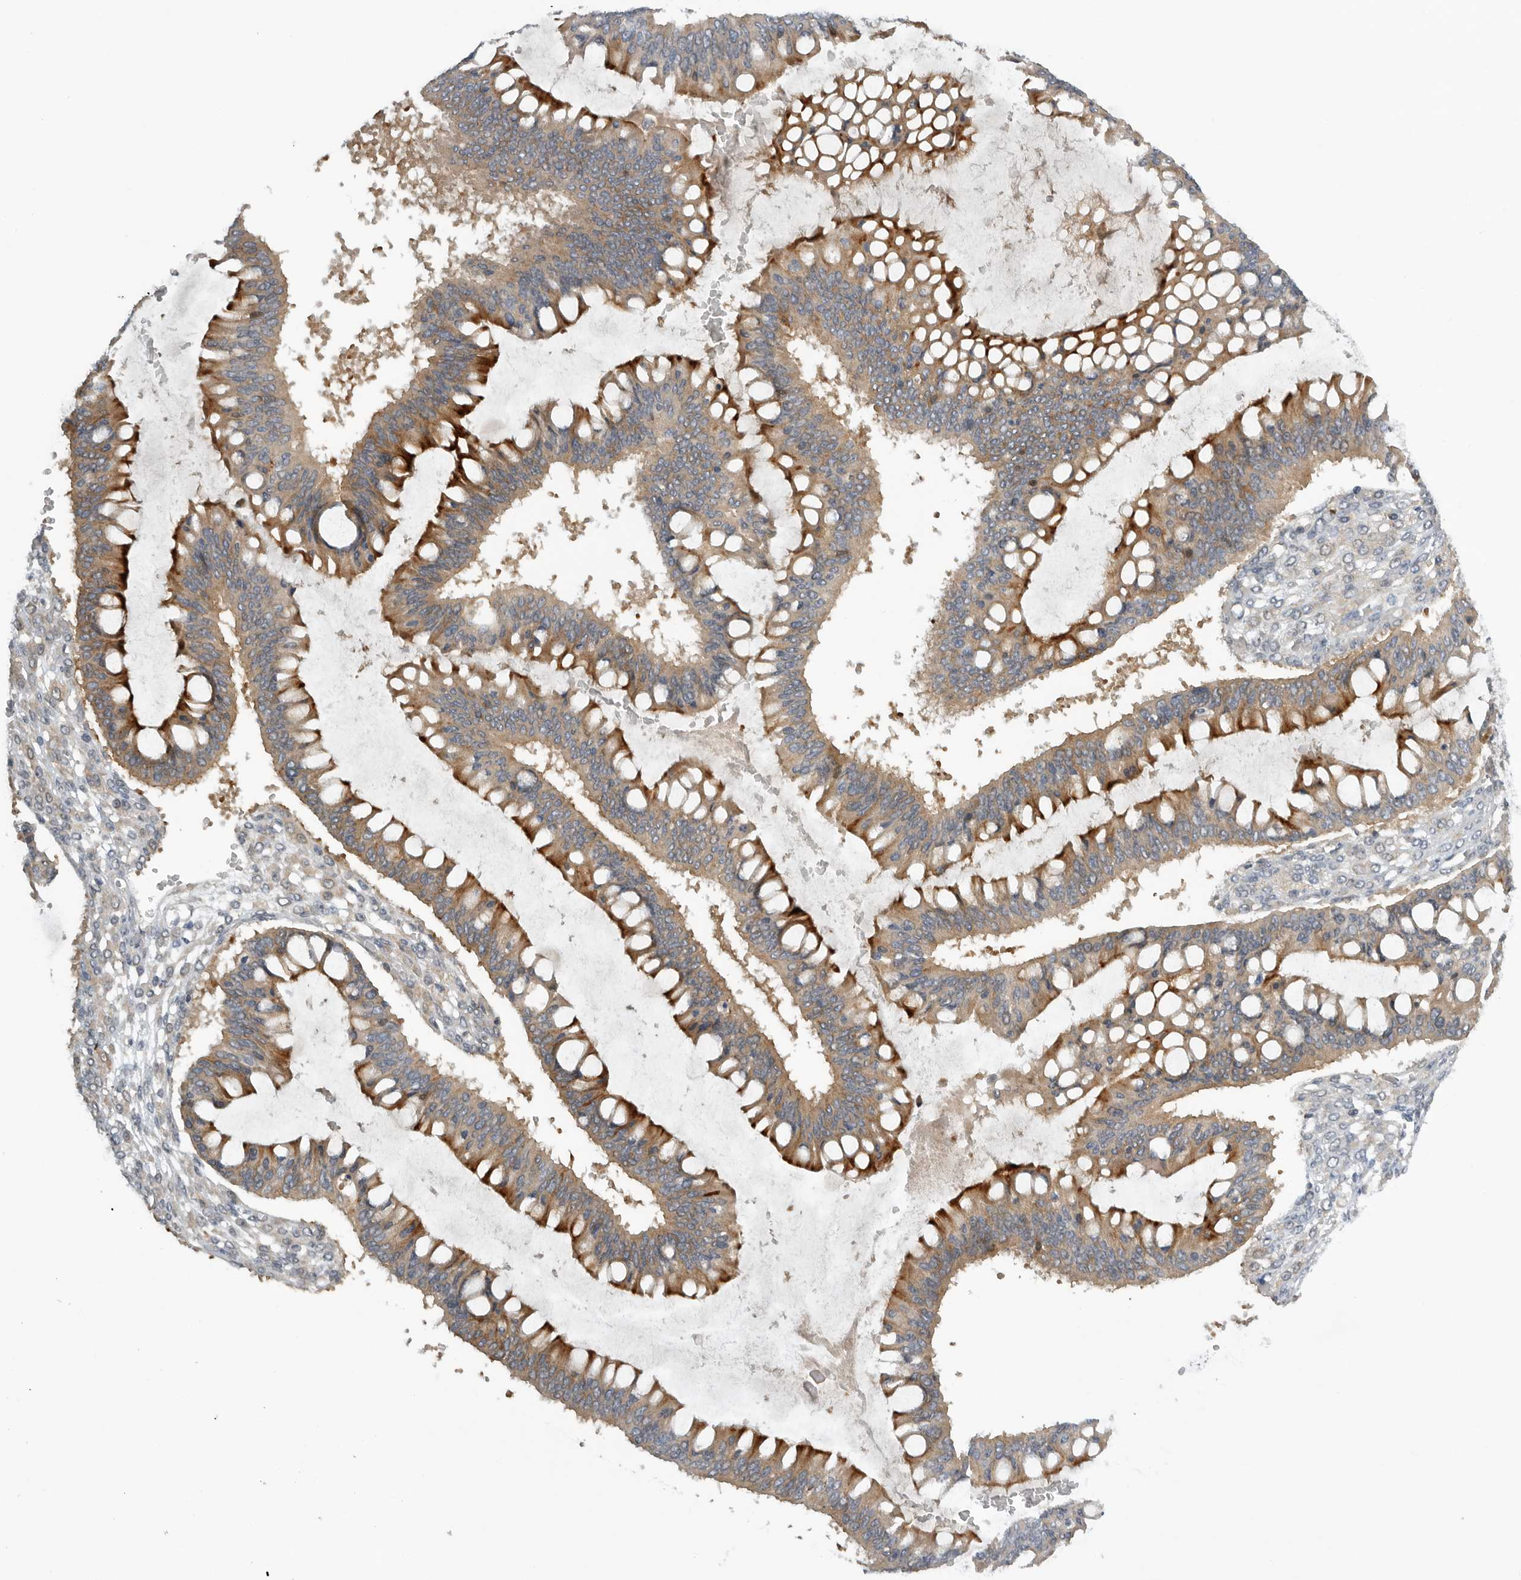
{"staining": {"intensity": "strong", "quantity": "25%-75%", "location": "cytoplasmic/membranous"}, "tissue": "ovarian cancer", "cell_type": "Tumor cells", "image_type": "cancer", "snomed": [{"axis": "morphology", "description": "Cystadenocarcinoma, mucinous, NOS"}, {"axis": "topography", "description": "Ovary"}], "caption": "Ovarian cancer (mucinous cystadenocarcinoma) stained with a brown dye reveals strong cytoplasmic/membranous positive expression in approximately 25%-75% of tumor cells.", "gene": "AASDHPPT", "patient": {"sex": "female", "age": 73}}